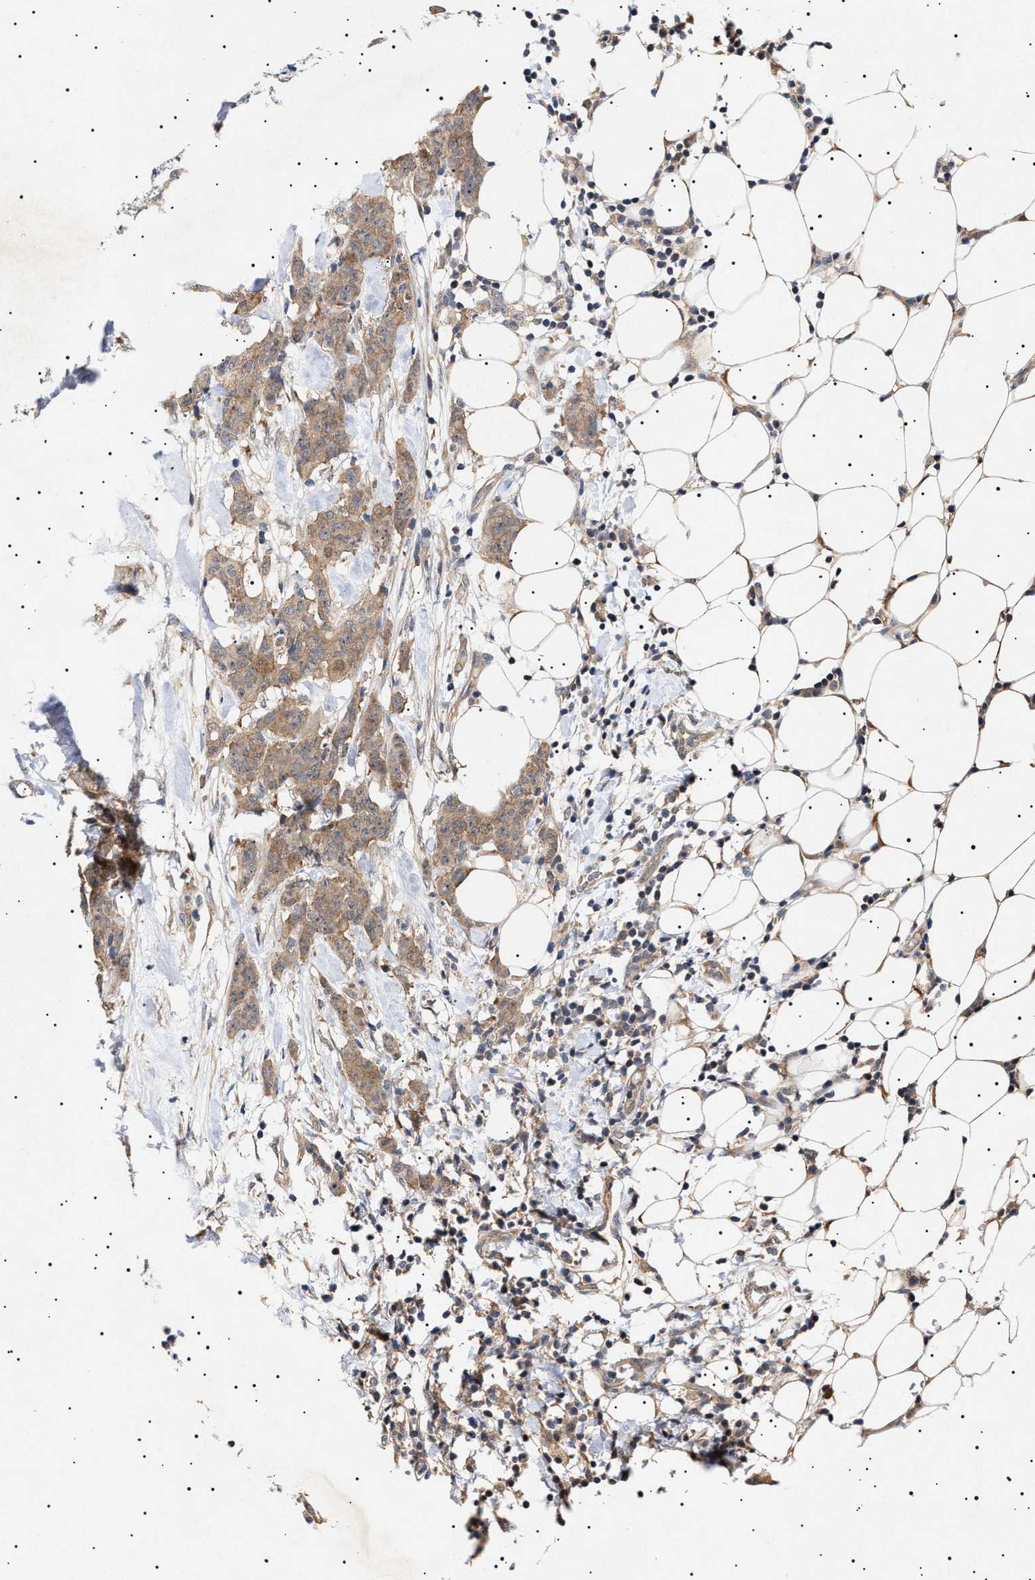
{"staining": {"intensity": "moderate", "quantity": ">75%", "location": "cytoplasmic/membranous"}, "tissue": "breast cancer", "cell_type": "Tumor cells", "image_type": "cancer", "snomed": [{"axis": "morphology", "description": "Normal tissue, NOS"}, {"axis": "morphology", "description": "Duct carcinoma"}, {"axis": "topography", "description": "Breast"}], "caption": "Breast cancer (infiltrating ductal carcinoma) stained for a protein exhibits moderate cytoplasmic/membranous positivity in tumor cells.", "gene": "NPLOC4", "patient": {"sex": "female", "age": 40}}